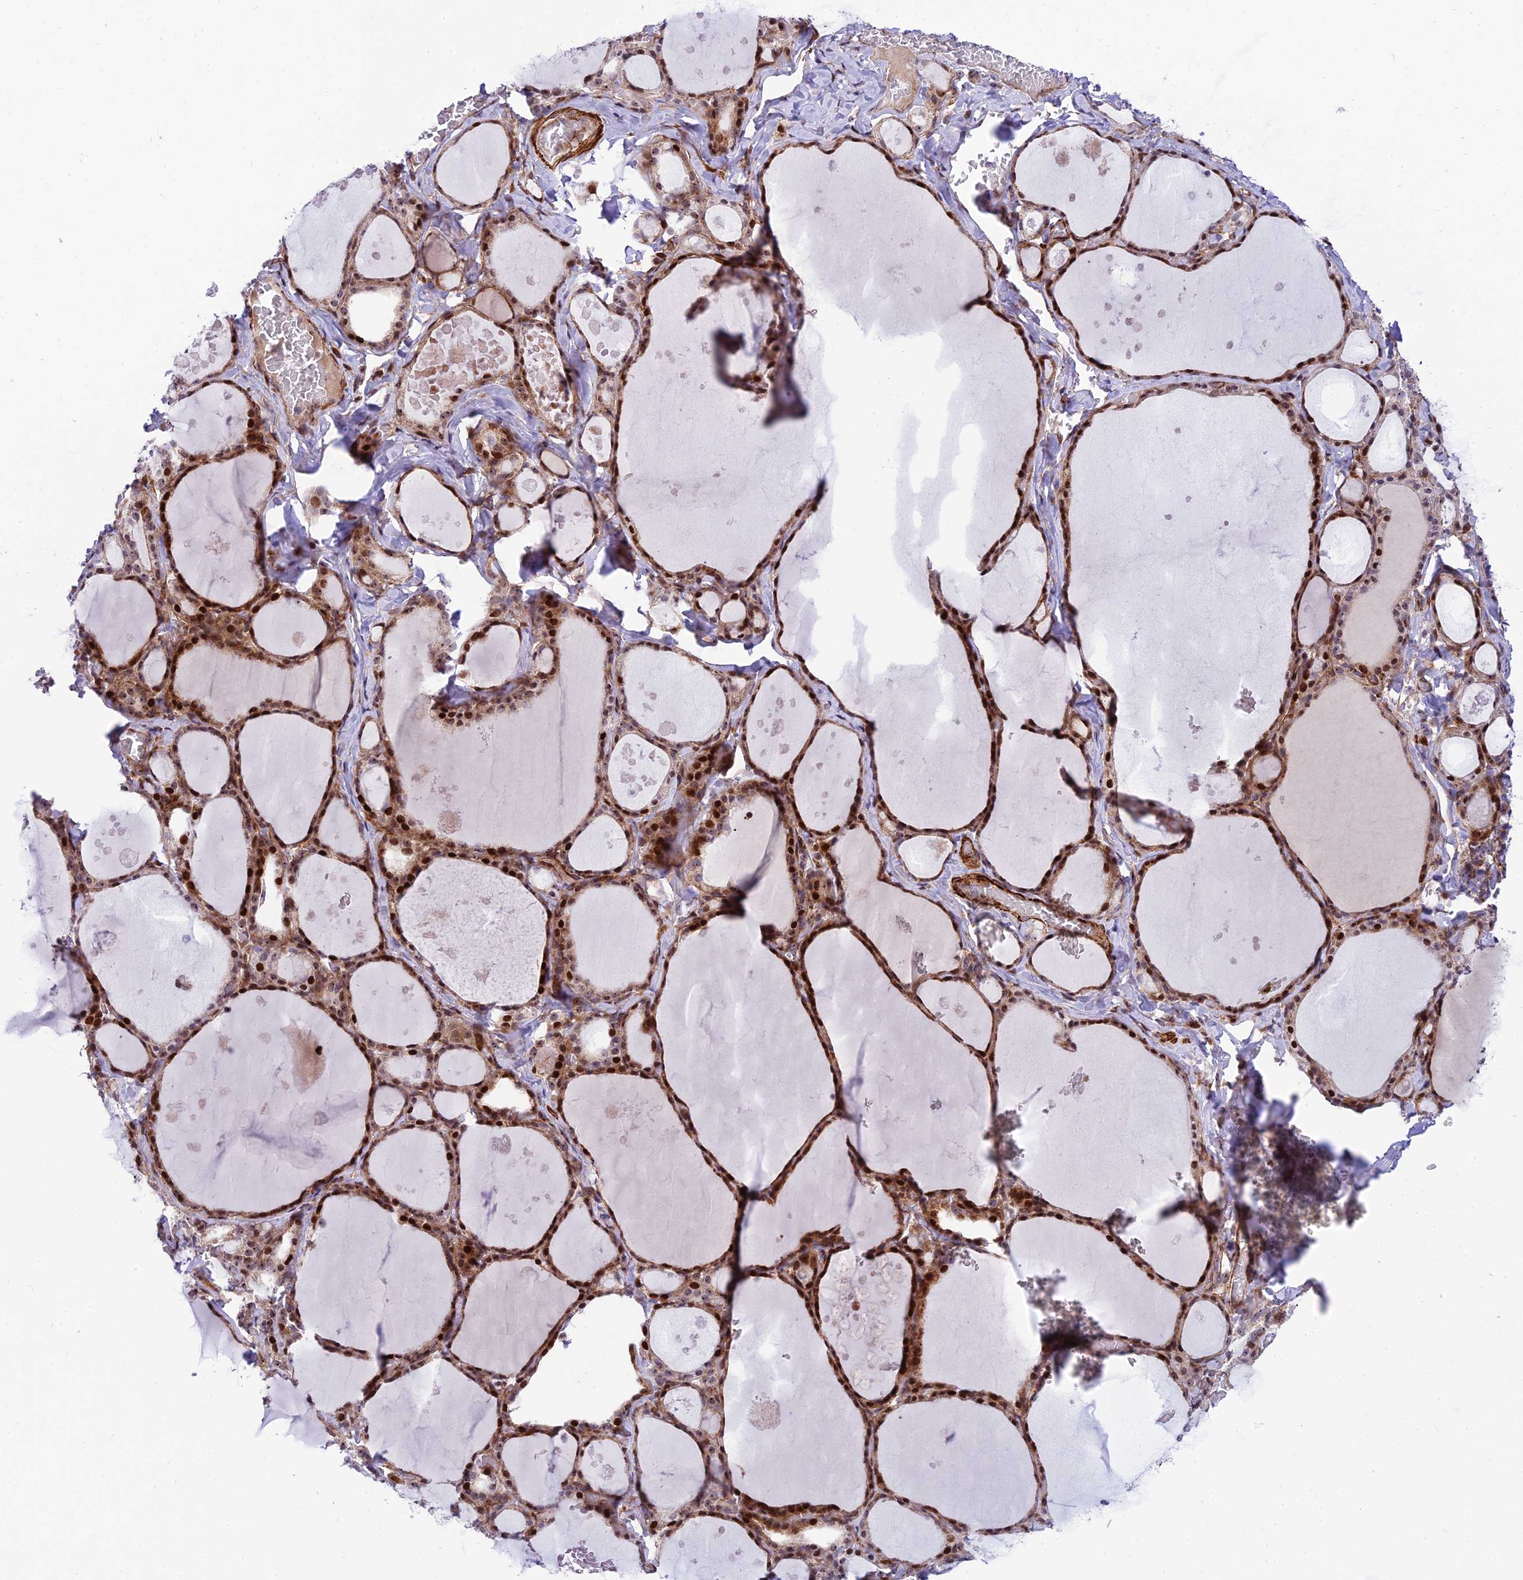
{"staining": {"intensity": "strong", "quantity": ">75%", "location": "cytoplasmic/membranous,nuclear"}, "tissue": "thyroid gland", "cell_type": "Glandular cells", "image_type": "normal", "snomed": [{"axis": "morphology", "description": "Normal tissue, NOS"}, {"axis": "topography", "description": "Thyroid gland"}], "caption": "Thyroid gland stained for a protein (brown) reveals strong cytoplasmic/membranous,nuclear positive positivity in approximately >75% of glandular cells.", "gene": "KBTBD7", "patient": {"sex": "male", "age": 56}}